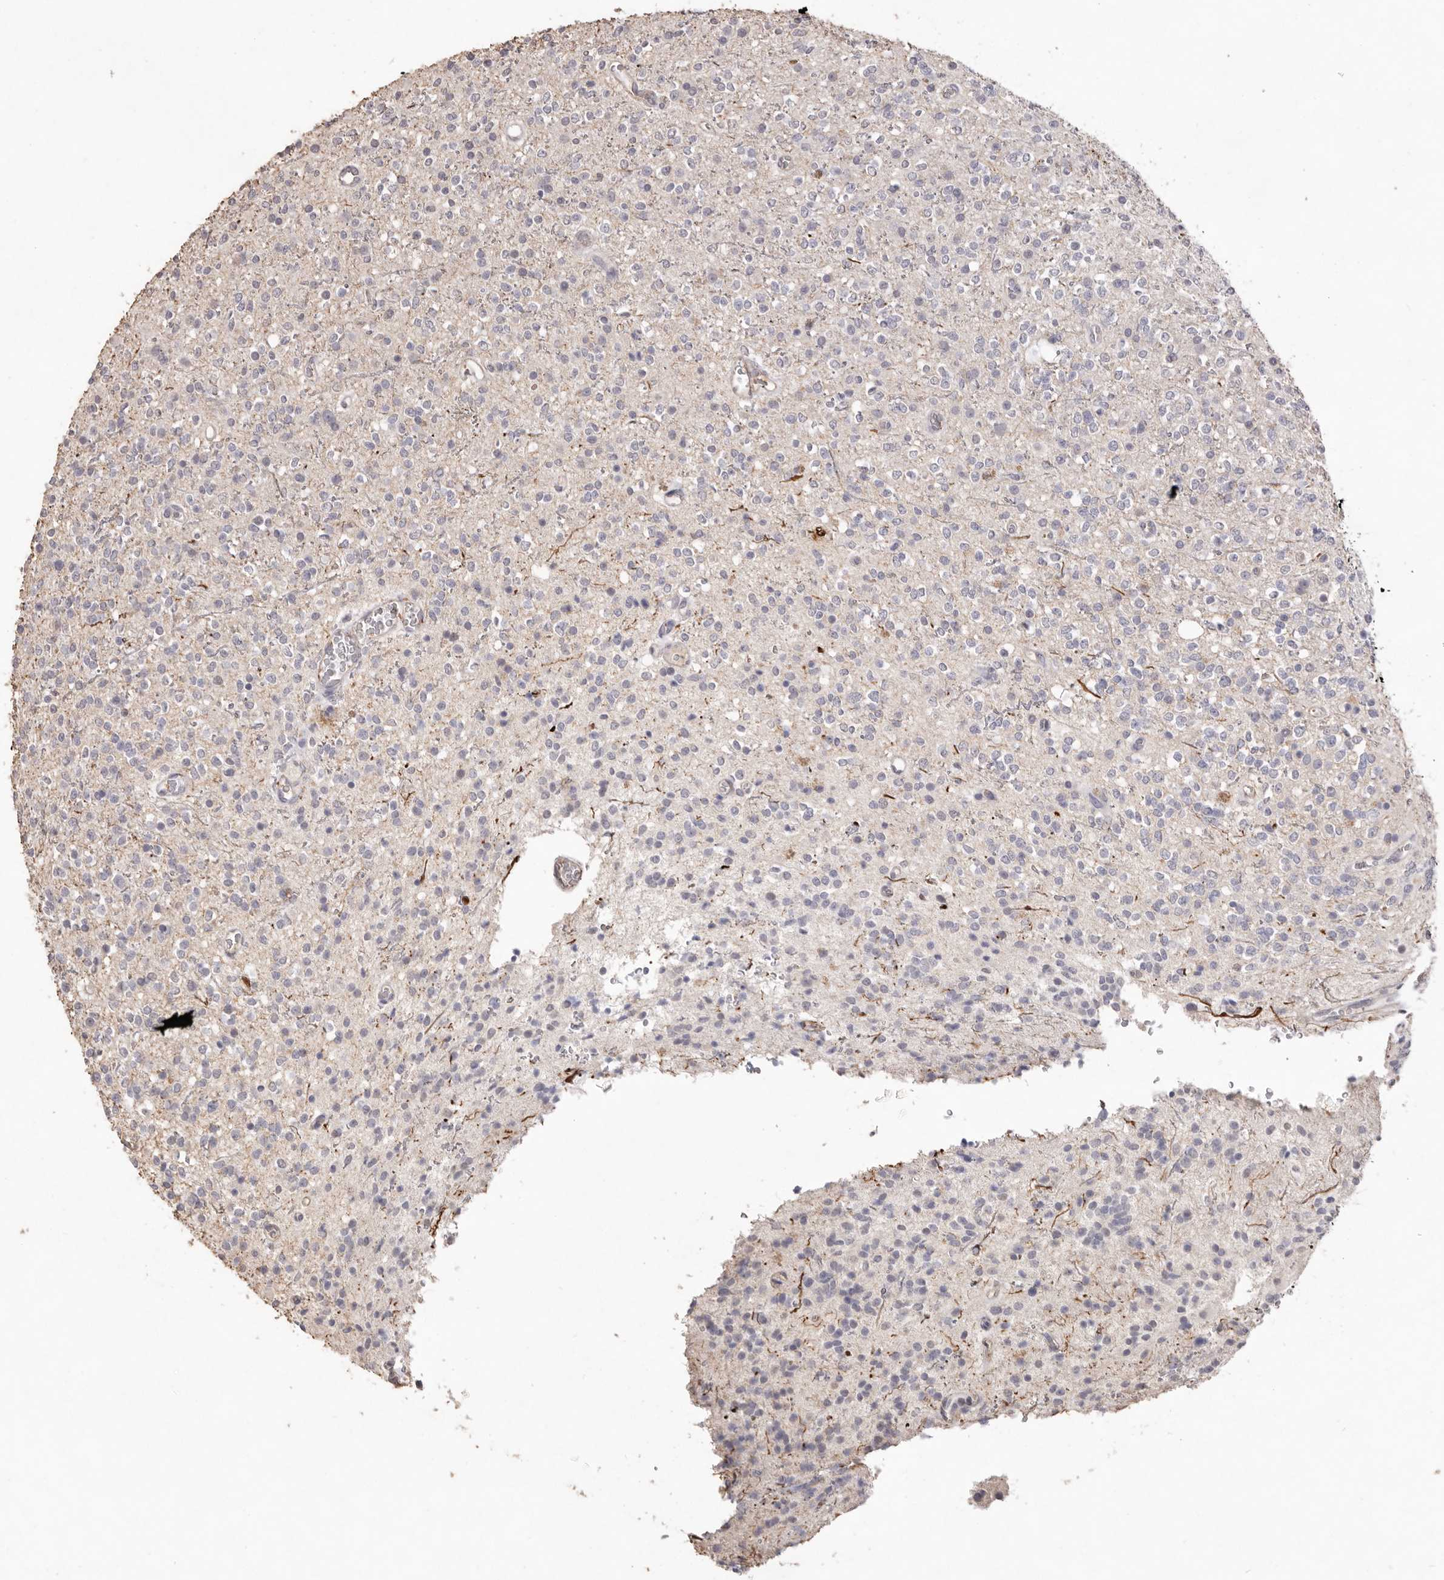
{"staining": {"intensity": "negative", "quantity": "none", "location": "none"}, "tissue": "glioma", "cell_type": "Tumor cells", "image_type": "cancer", "snomed": [{"axis": "morphology", "description": "Glioma, malignant, High grade"}, {"axis": "topography", "description": "Brain"}], "caption": "IHC of glioma demonstrates no positivity in tumor cells. (DAB (3,3'-diaminobenzidine) immunohistochemistry (IHC), high magnification).", "gene": "ZYG11B", "patient": {"sex": "male", "age": 34}}